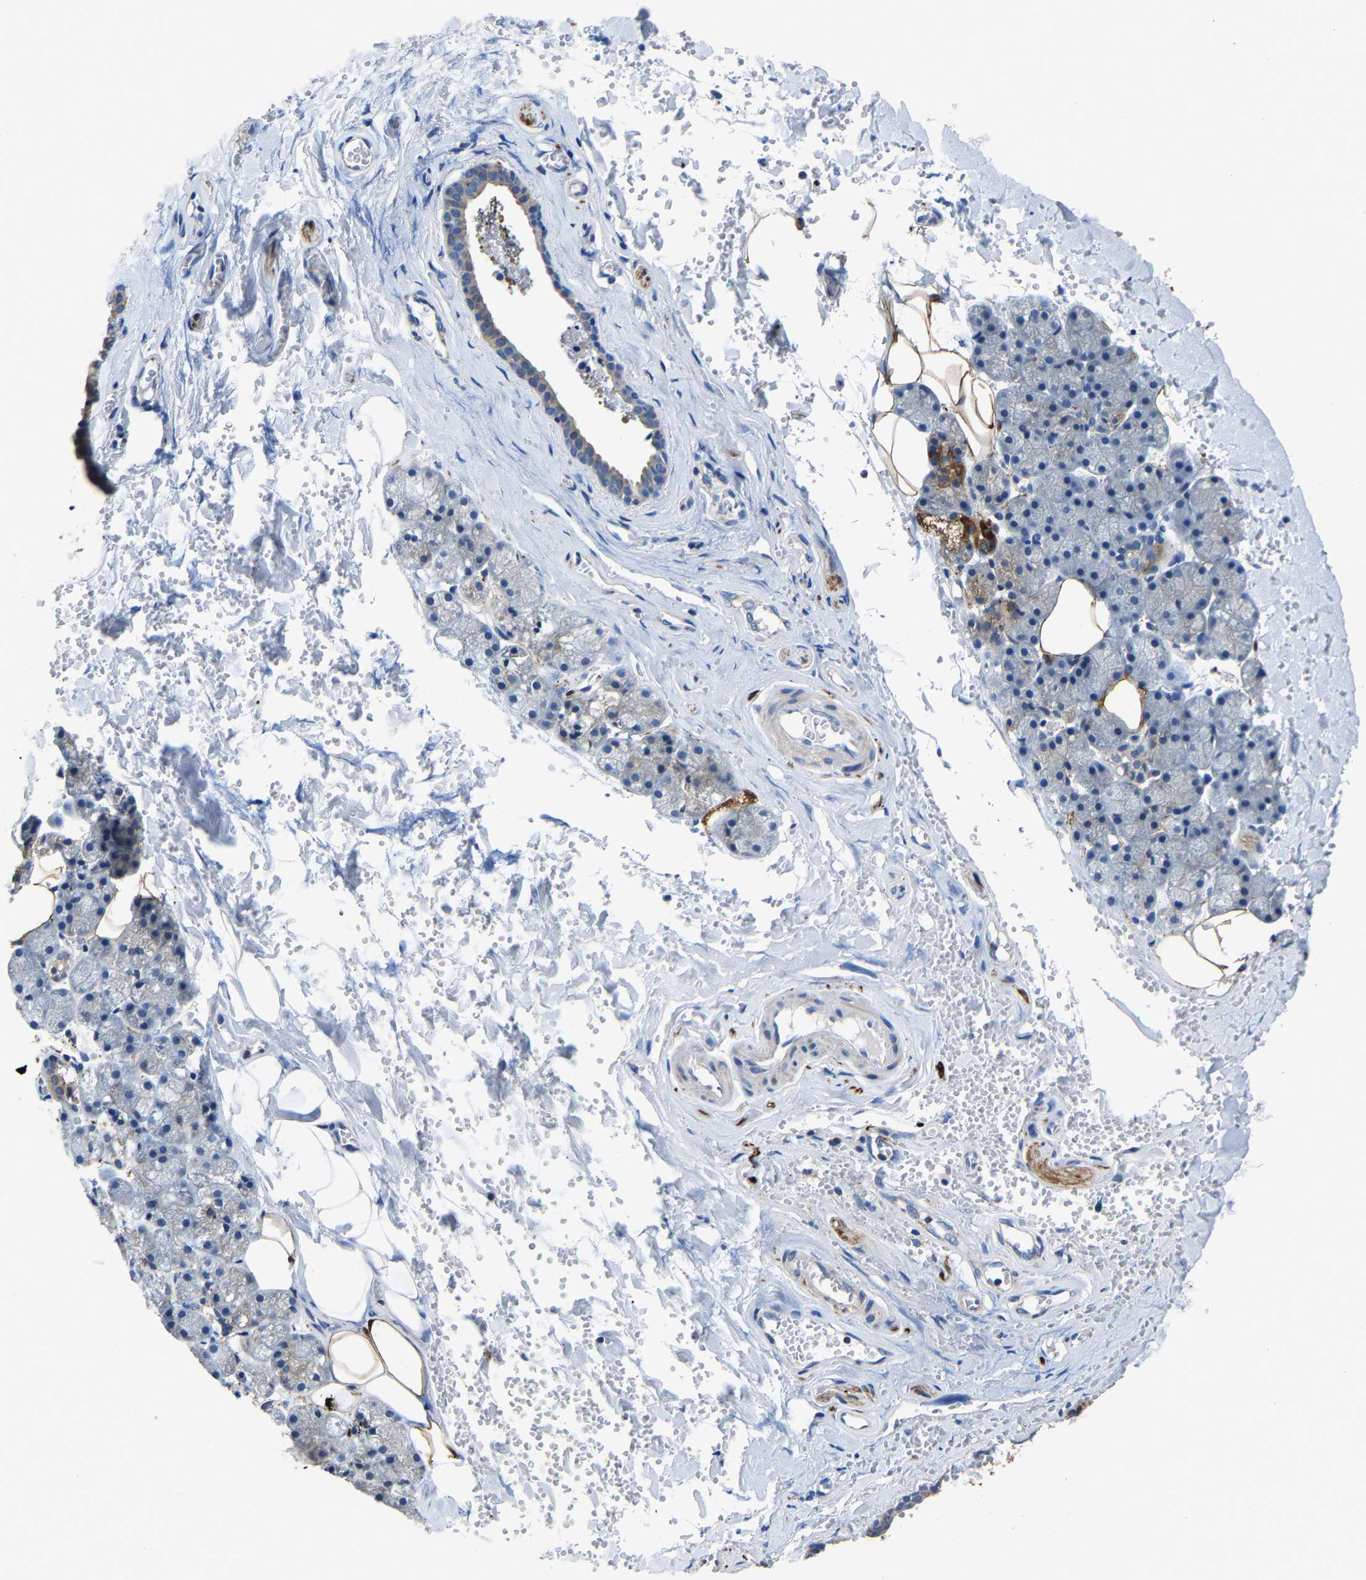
{"staining": {"intensity": "moderate", "quantity": "<25%", "location": "cytoplasmic/membranous"}, "tissue": "salivary gland", "cell_type": "Glandular cells", "image_type": "normal", "snomed": [{"axis": "morphology", "description": "Normal tissue, NOS"}, {"axis": "topography", "description": "Salivary gland"}], "caption": "A high-resolution histopathology image shows immunohistochemistry (IHC) staining of benign salivary gland, which exhibits moderate cytoplasmic/membranous expression in about <25% of glandular cells.", "gene": "AGK", "patient": {"sex": "male", "age": 62}}